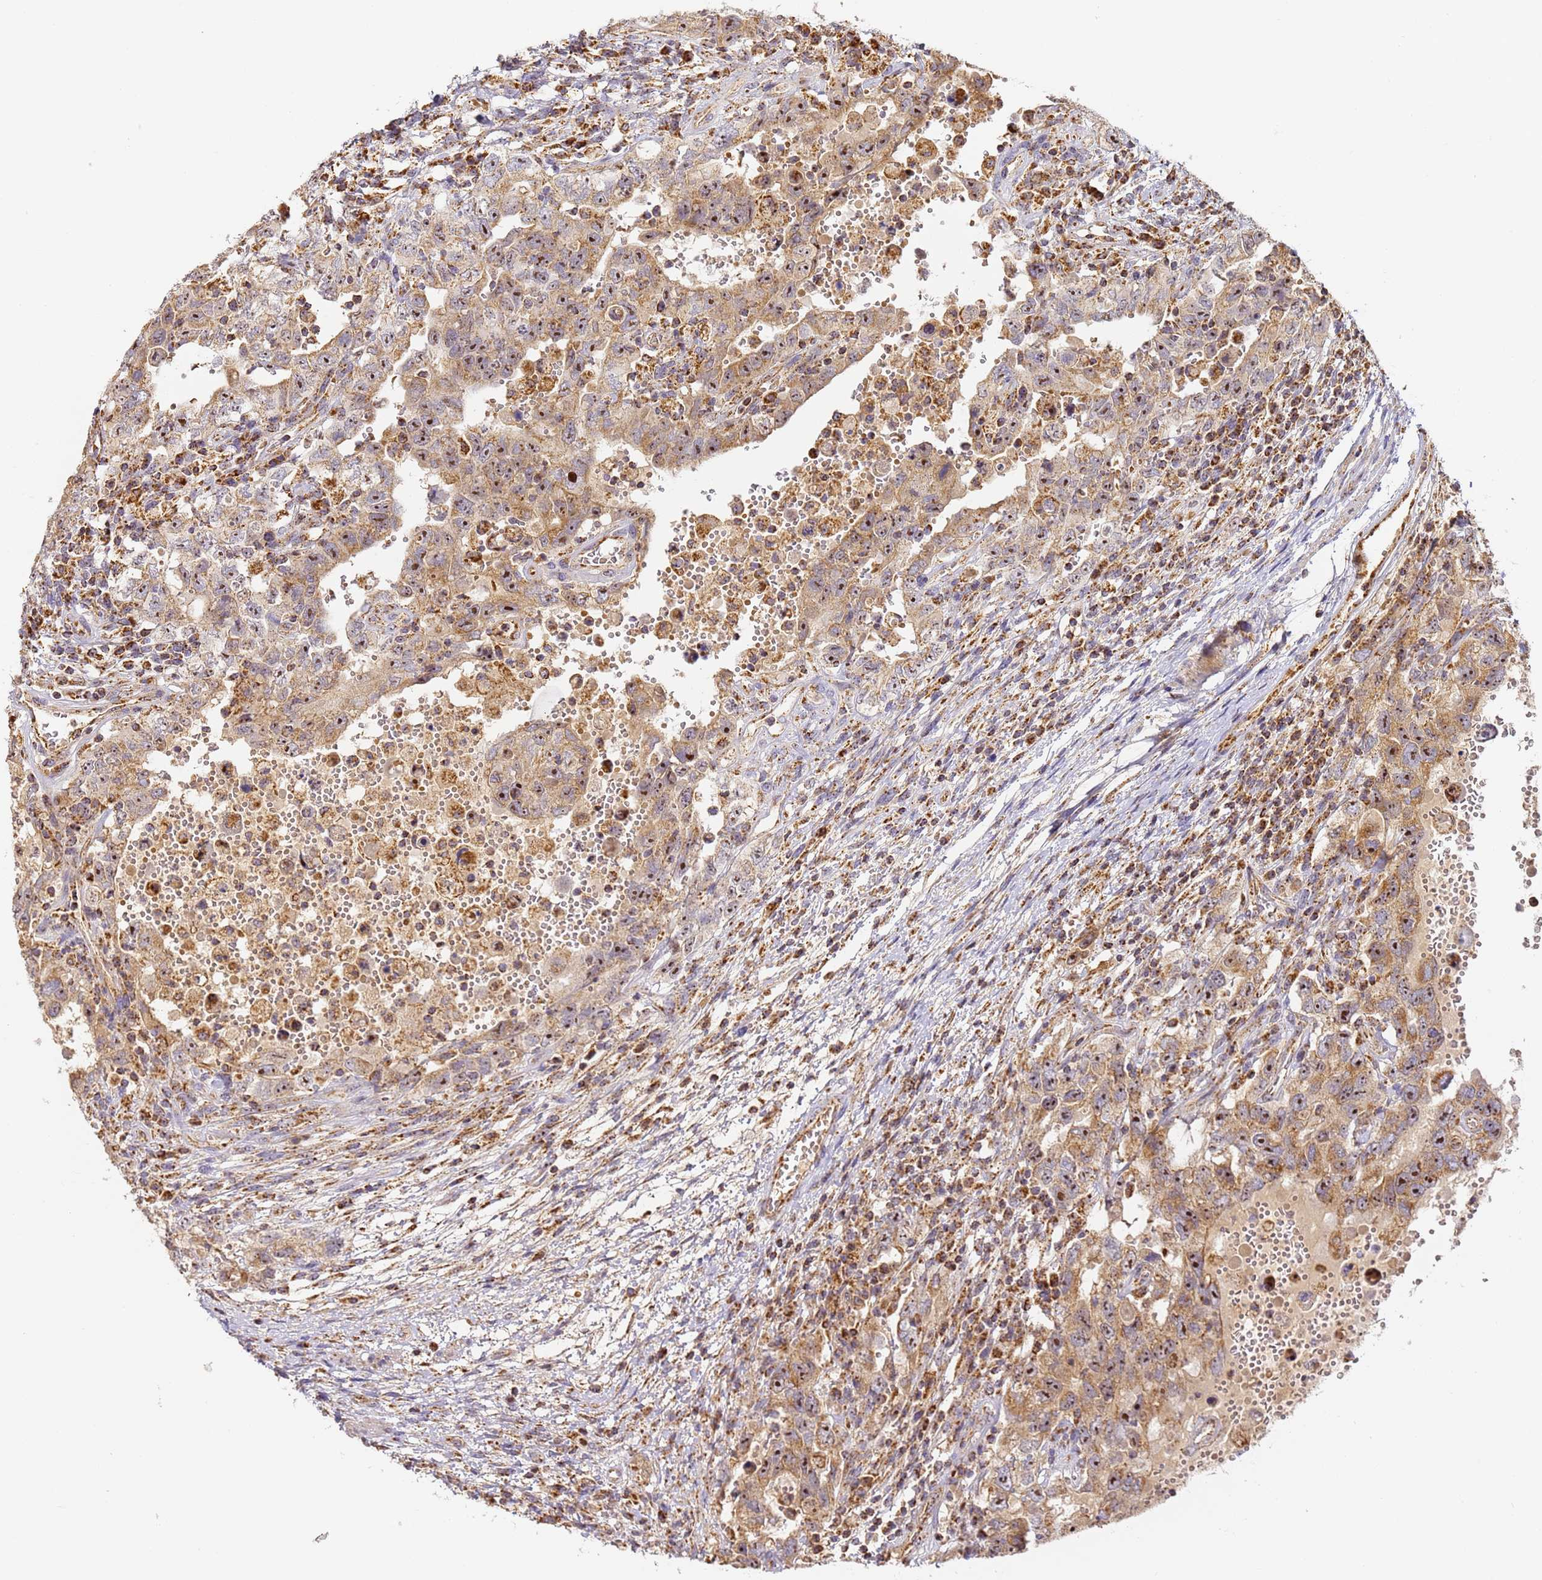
{"staining": {"intensity": "moderate", "quantity": ">75%", "location": "cytoplasmic/membranous,nuclear"}, "tissue": "testis cancer", "cell_type": "Tumor cells", "image_type": "cancer", "snomed": [{"axis": "morphology", "description": "Carcinoma, Embryonal, NOS"}, {"axis": "topography", "description": "Testis"}], "caption": "A photomicrograph showing moderate cytoplasmic/membranous and nuclear expression in about >75% of tumor cells in testis embryonal carcinoma, as visualized by brown immunohistochemical staining.", "gene": "FRG2C", "patient": {"sex": "male", "age": 26}}